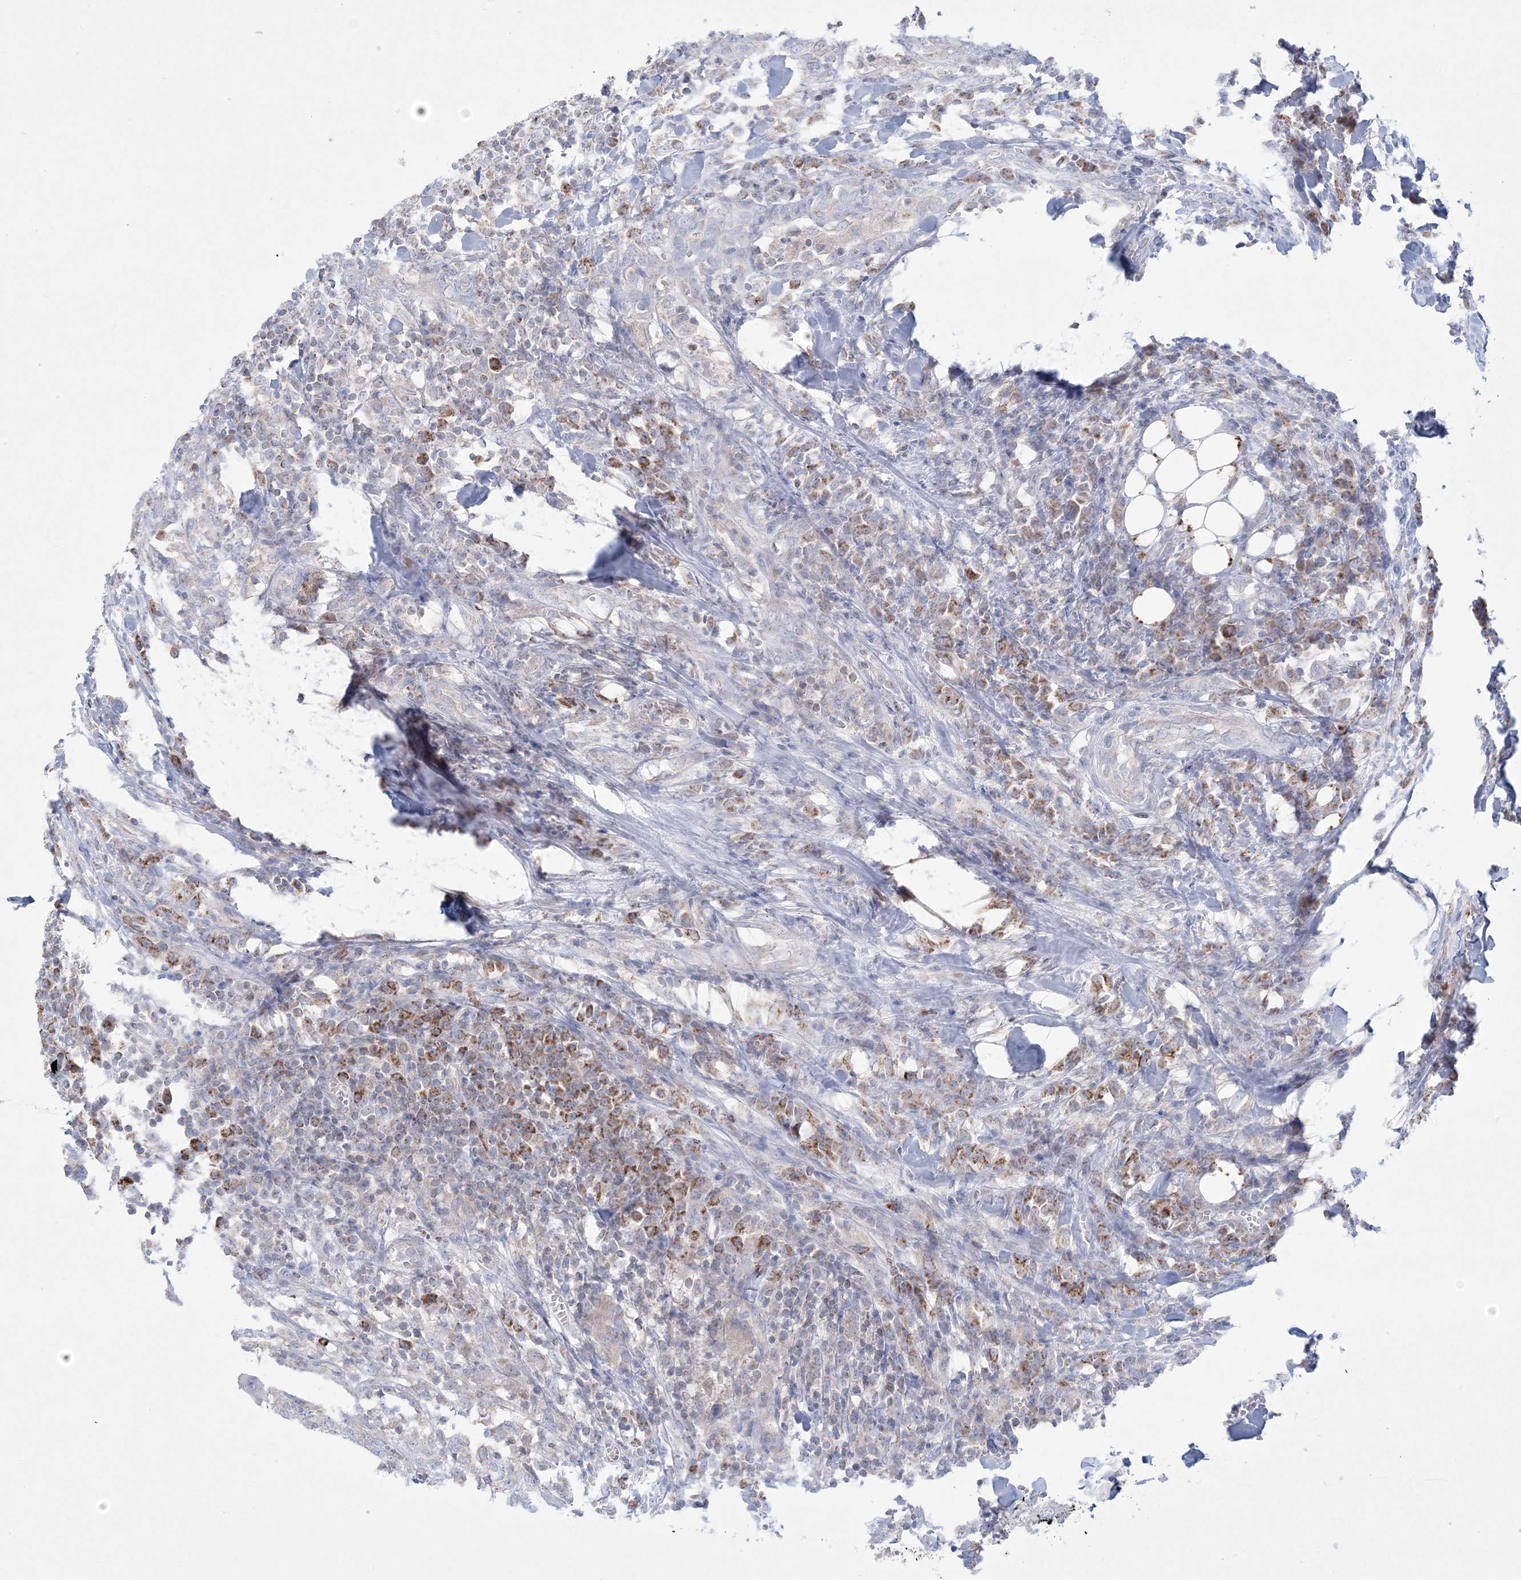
{"staining": {"intensity": "strong", "quantity": "25%-75%", "location": "cytoplasmic/membranous"}, "tissue": "head and neck cancer", "cell_type": "Tumor cells", "image_type": "cancer", "snomed": [{"axis": "morphology", "description": "Squamous cell carcinoma, NOS"}, {"axis": "topography", "description": "Head-Neck"}], "caption": "This is a photomicrograph of immunohistochemistry staining of head and neck squamous cell carcinoma, which shows strong positivity in the cytoplasmic/membranous of tumor cells.", "gene": "KCTD6", "patient": {"sex": "male", "age": 66}}